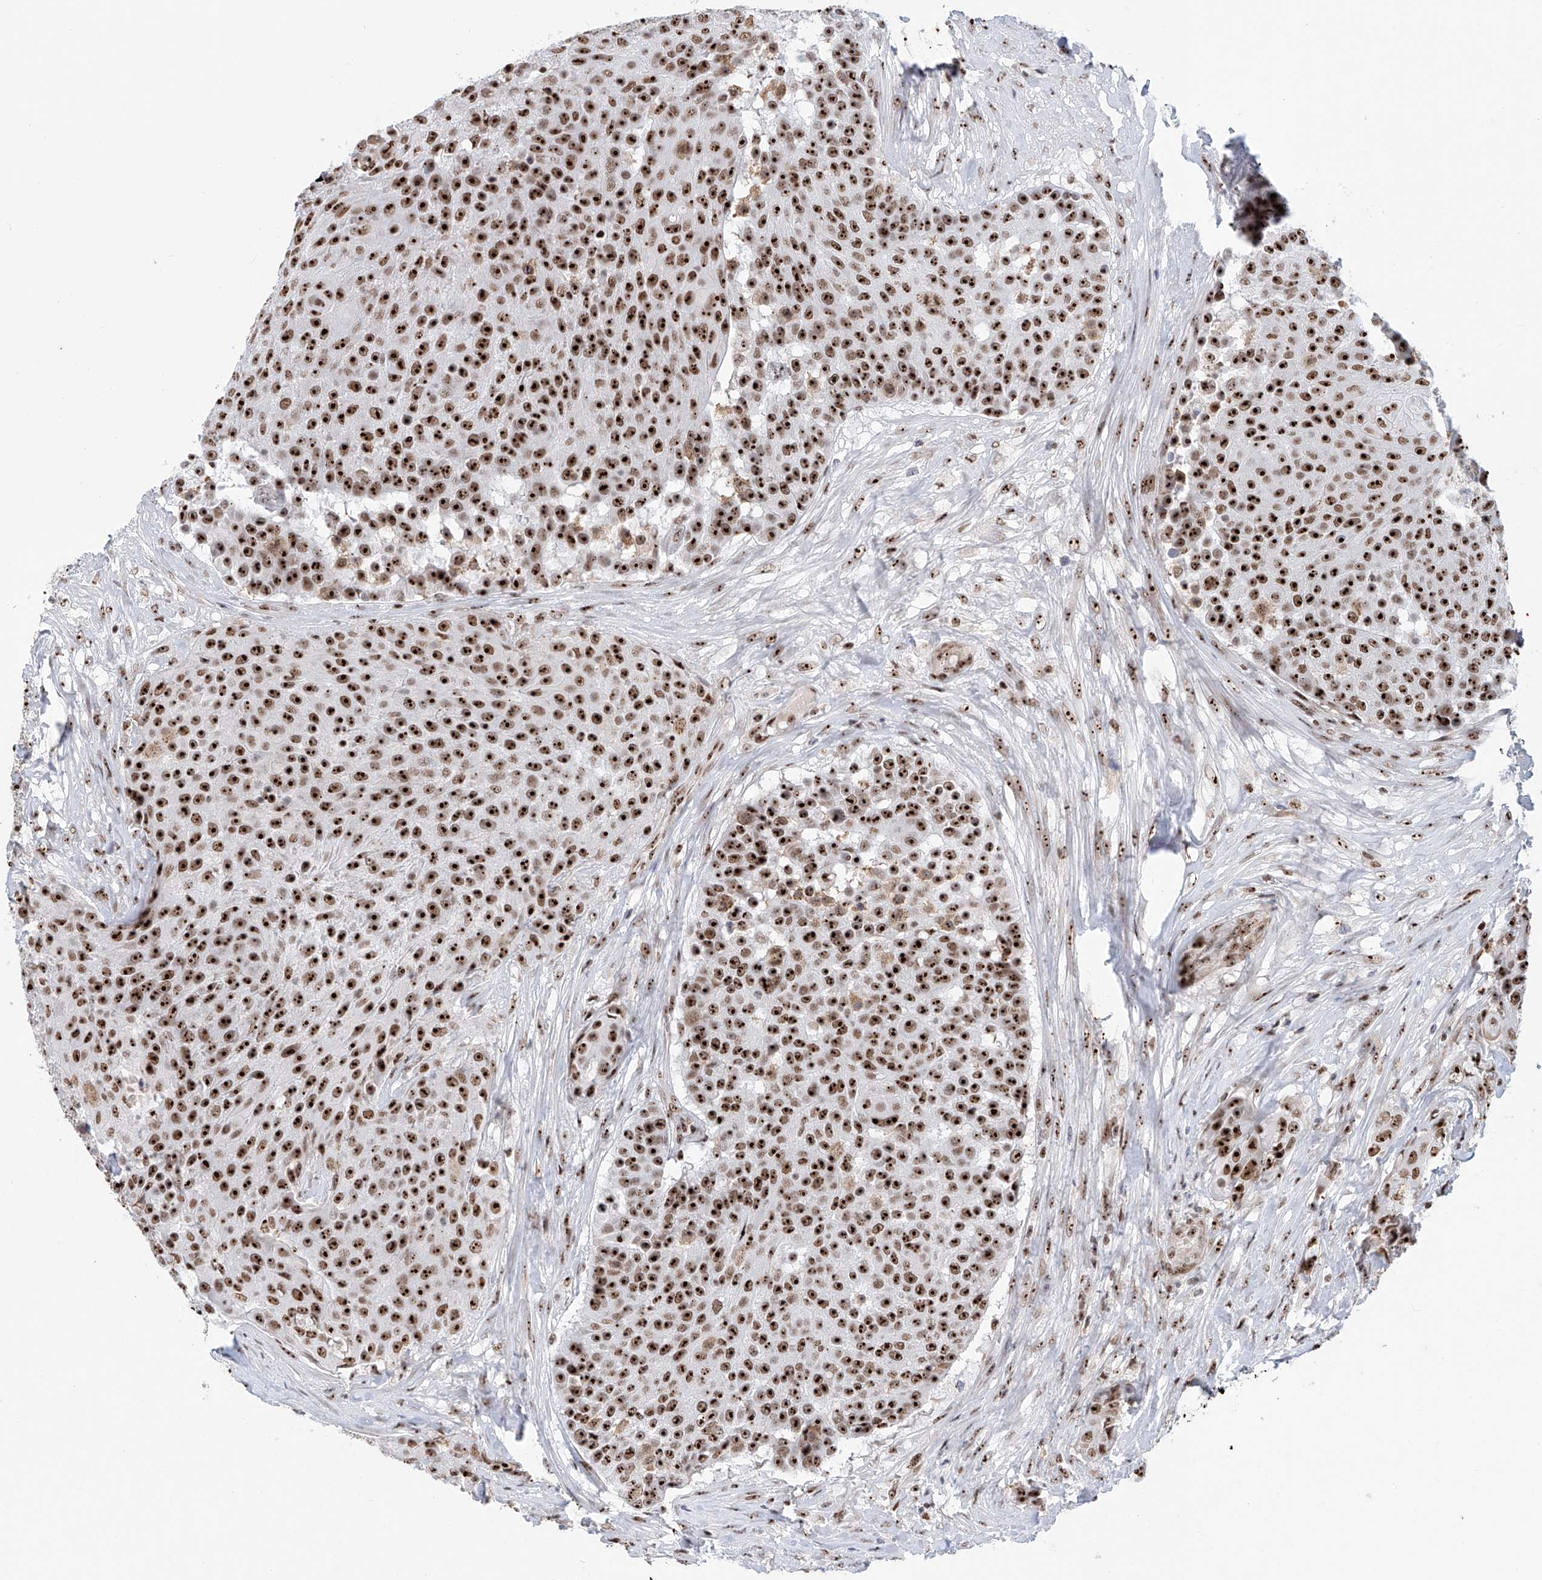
{"staining": {"intensity": "strong", "quantity": ">75%", "location": "nuclear"}, "tissue": "urothelial cancer", "cell_type": "Tumor cells", "image_type": "cancer", "snomed": [{"axis": "morphology", "description": "Urothelial carcinoma, High grade"}, {"axis": "topography", "description": "Urinary bladder"}], "caption": "Immunohistochemical staining of urothelial cancer shows high levels of strong nuclear protein positivity in about >75% of tumor cells.", "gene": "PRUNE2", "patient": {"sex": "female", "age": 63}}